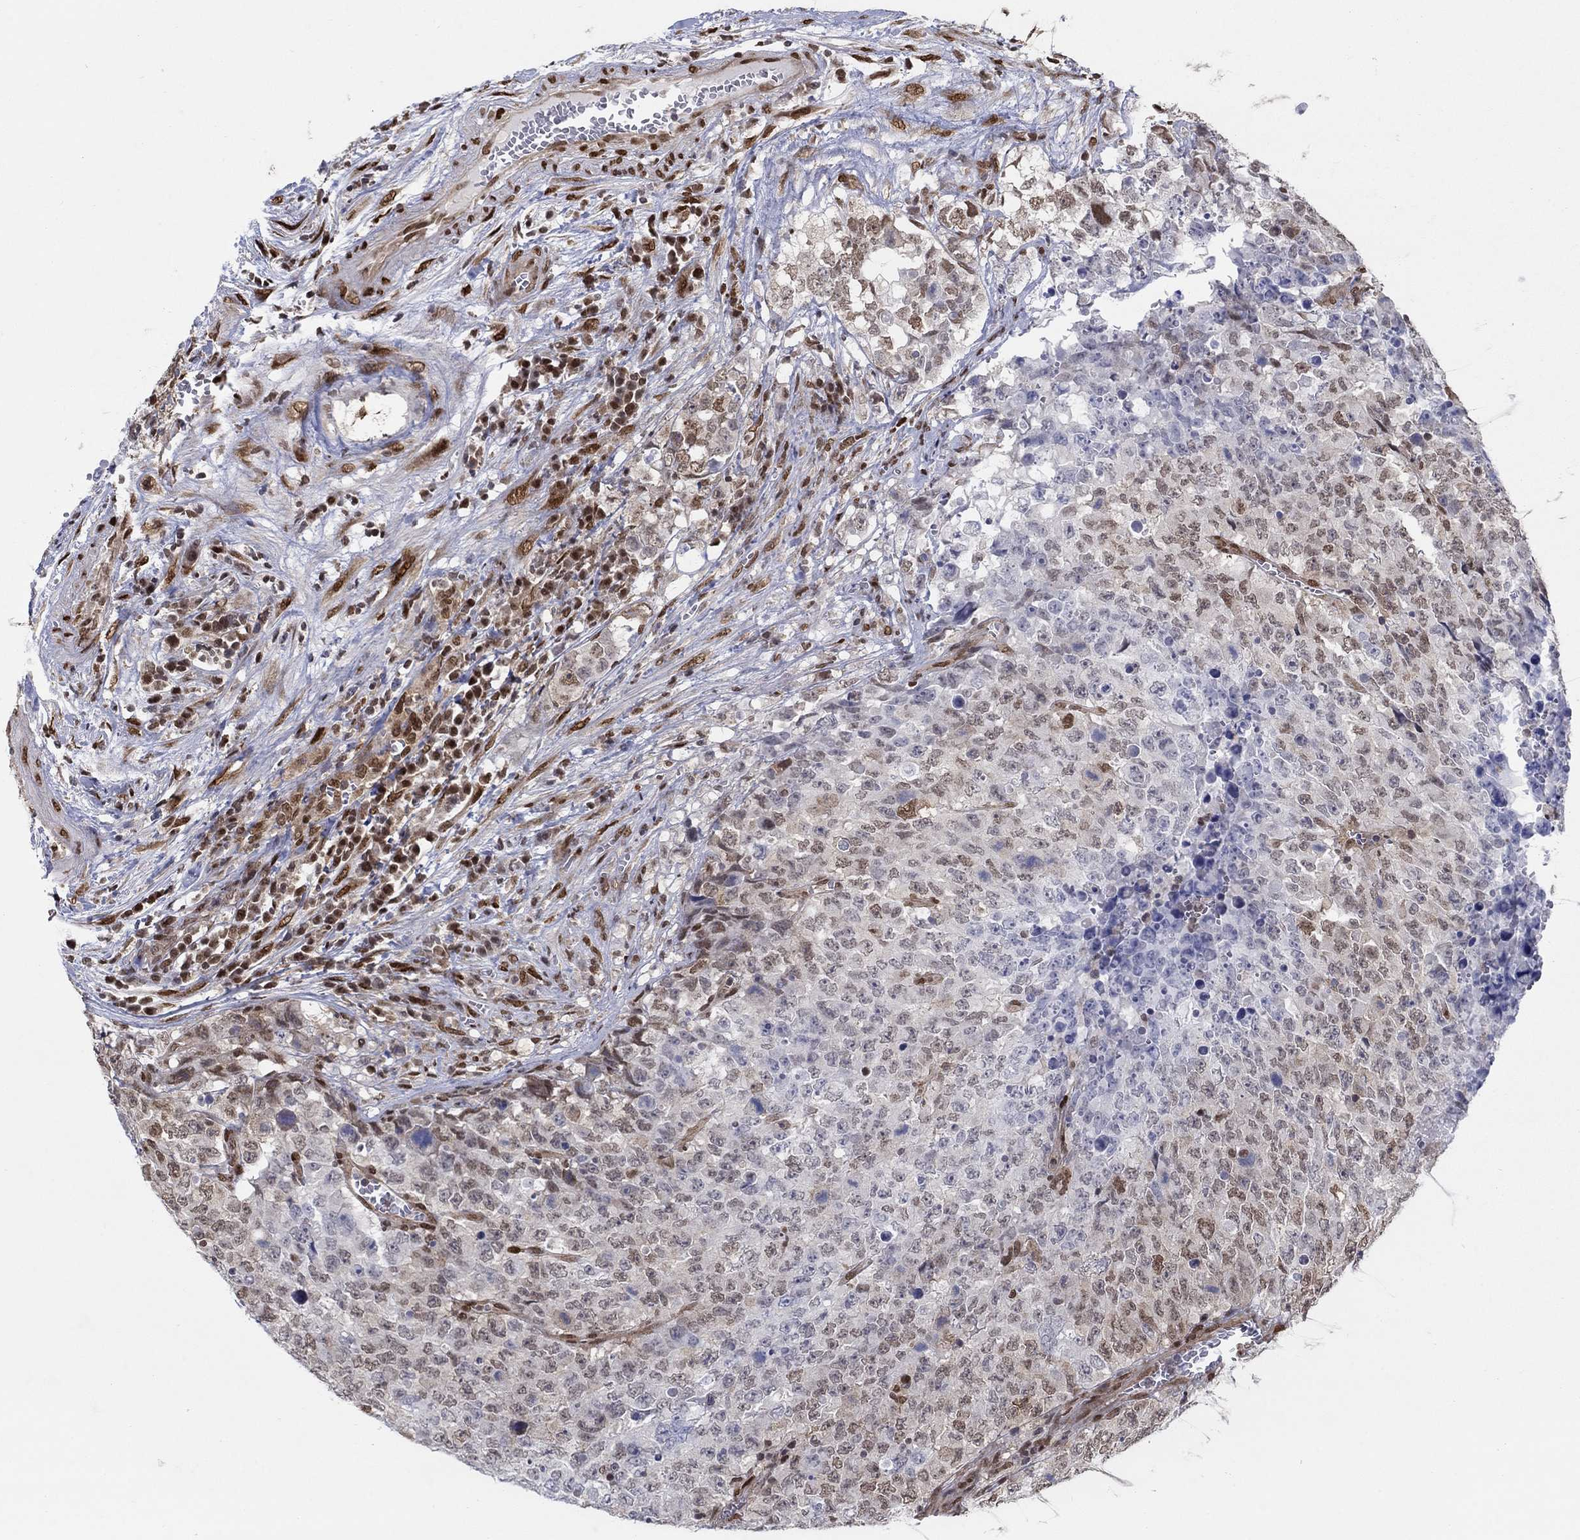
{"staining": {"intensity": "moderate", "quantity": "<25%", "location": "nuclear"}, "tissue": "testis cancer", "cell_type": "Tumor cells", "image_type": "cancer", "snomed": [{"axis": "morphology", "description": "Carcinoma, Embryonal, NOS"}, {"axis": "topography", "description": "Testis"}], "caption": "The immunohistochemical stain highlights moderate nuclear staining in tumor cells of testis cancer (embryonal carcinoma) tissue.", "gene": "CENPE", "patient": {"sex": "male", "age": 23}}